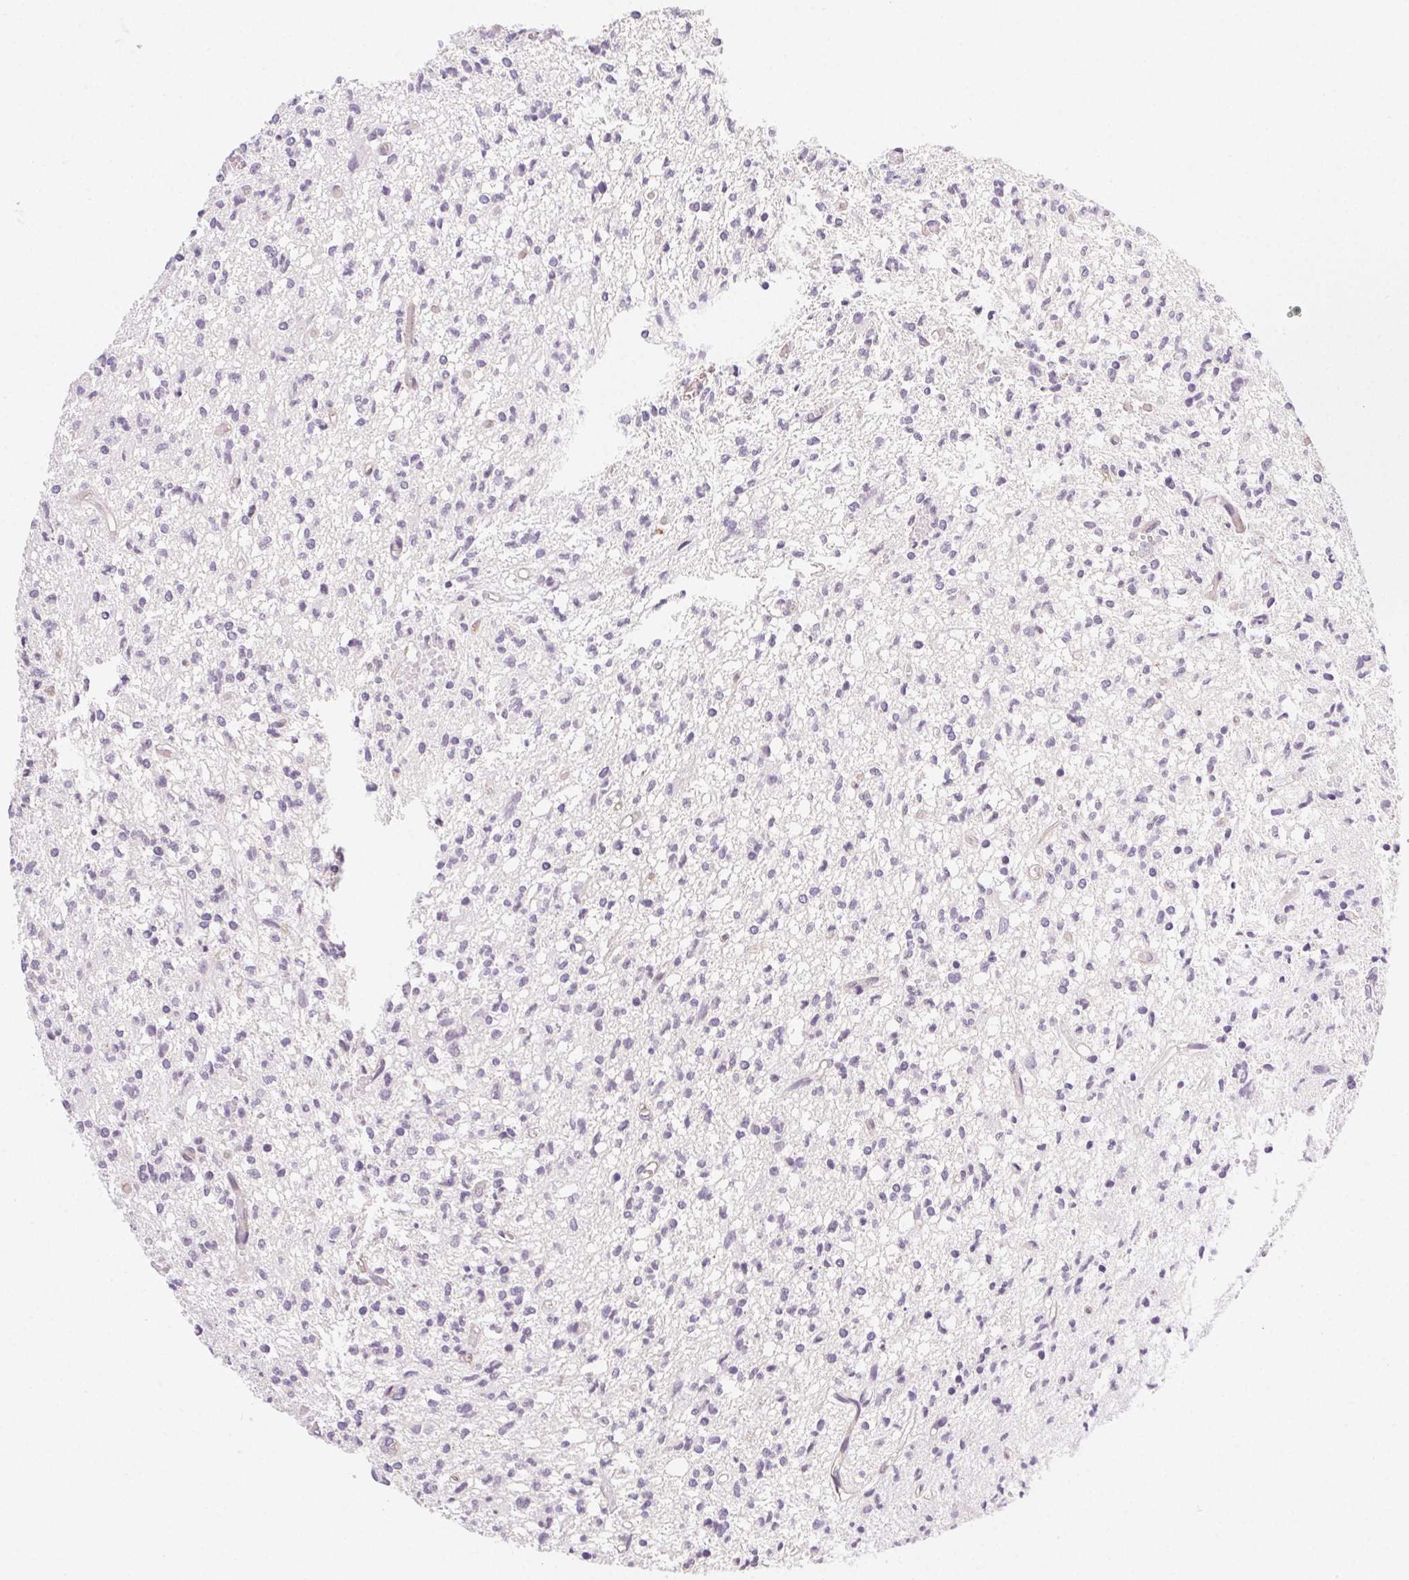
{"staining": {"intensity": "negative", "quantity": "none", "location": "none"}, "tissue": "glioma", "cell_type": "Tumor cells", "image_type": "cancer", "snomed": [{"axis": "morphology", "description": "Glioma, malignant, Low grade"}, {"axis": "topography", "description": "Brain"}], "caption": "DAB immunohistochemical staining of glioma reveals no significant staining in tumor cells.", "gene": "CSN1S1", "patient": {"sex": "male", "age": 64}}